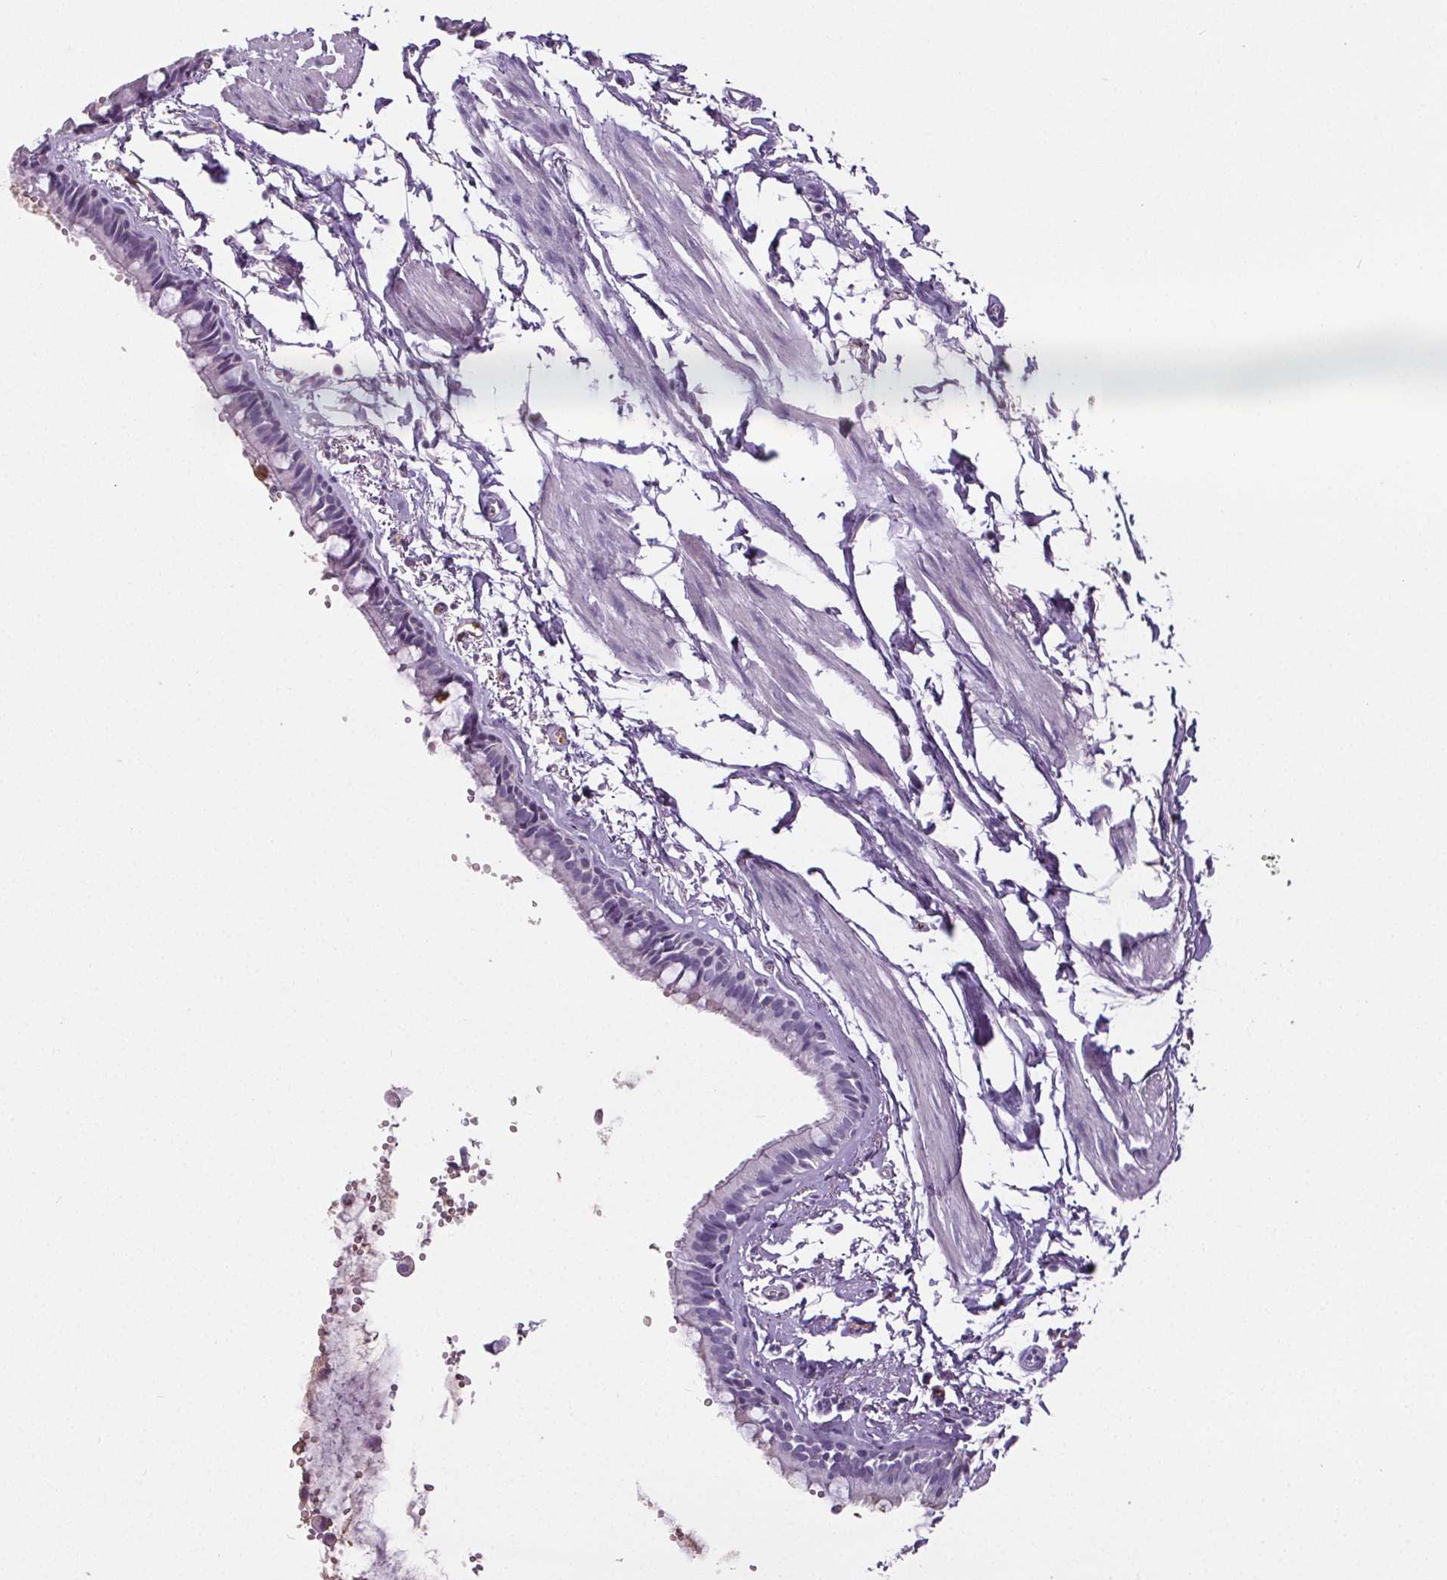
{"staining": {"intensity": "negative", "quantity": "none", "location": "none"}, "tissue": "bronchus", "cell_type": "Respiratory epithelial cells", "image_type": "normal", "snomed": [{"axis": "morphology", "description": "Normal tissue, NOS"}, {"axis": "topography", "description": "Bronchus"}], "caption": "Immunohistochemical staining of unremarkable bronchus exhibits no significant expression in respiratory epithelial cells.", "gene": "CD5L", "patient": {"sex": "female", "age": 59}}